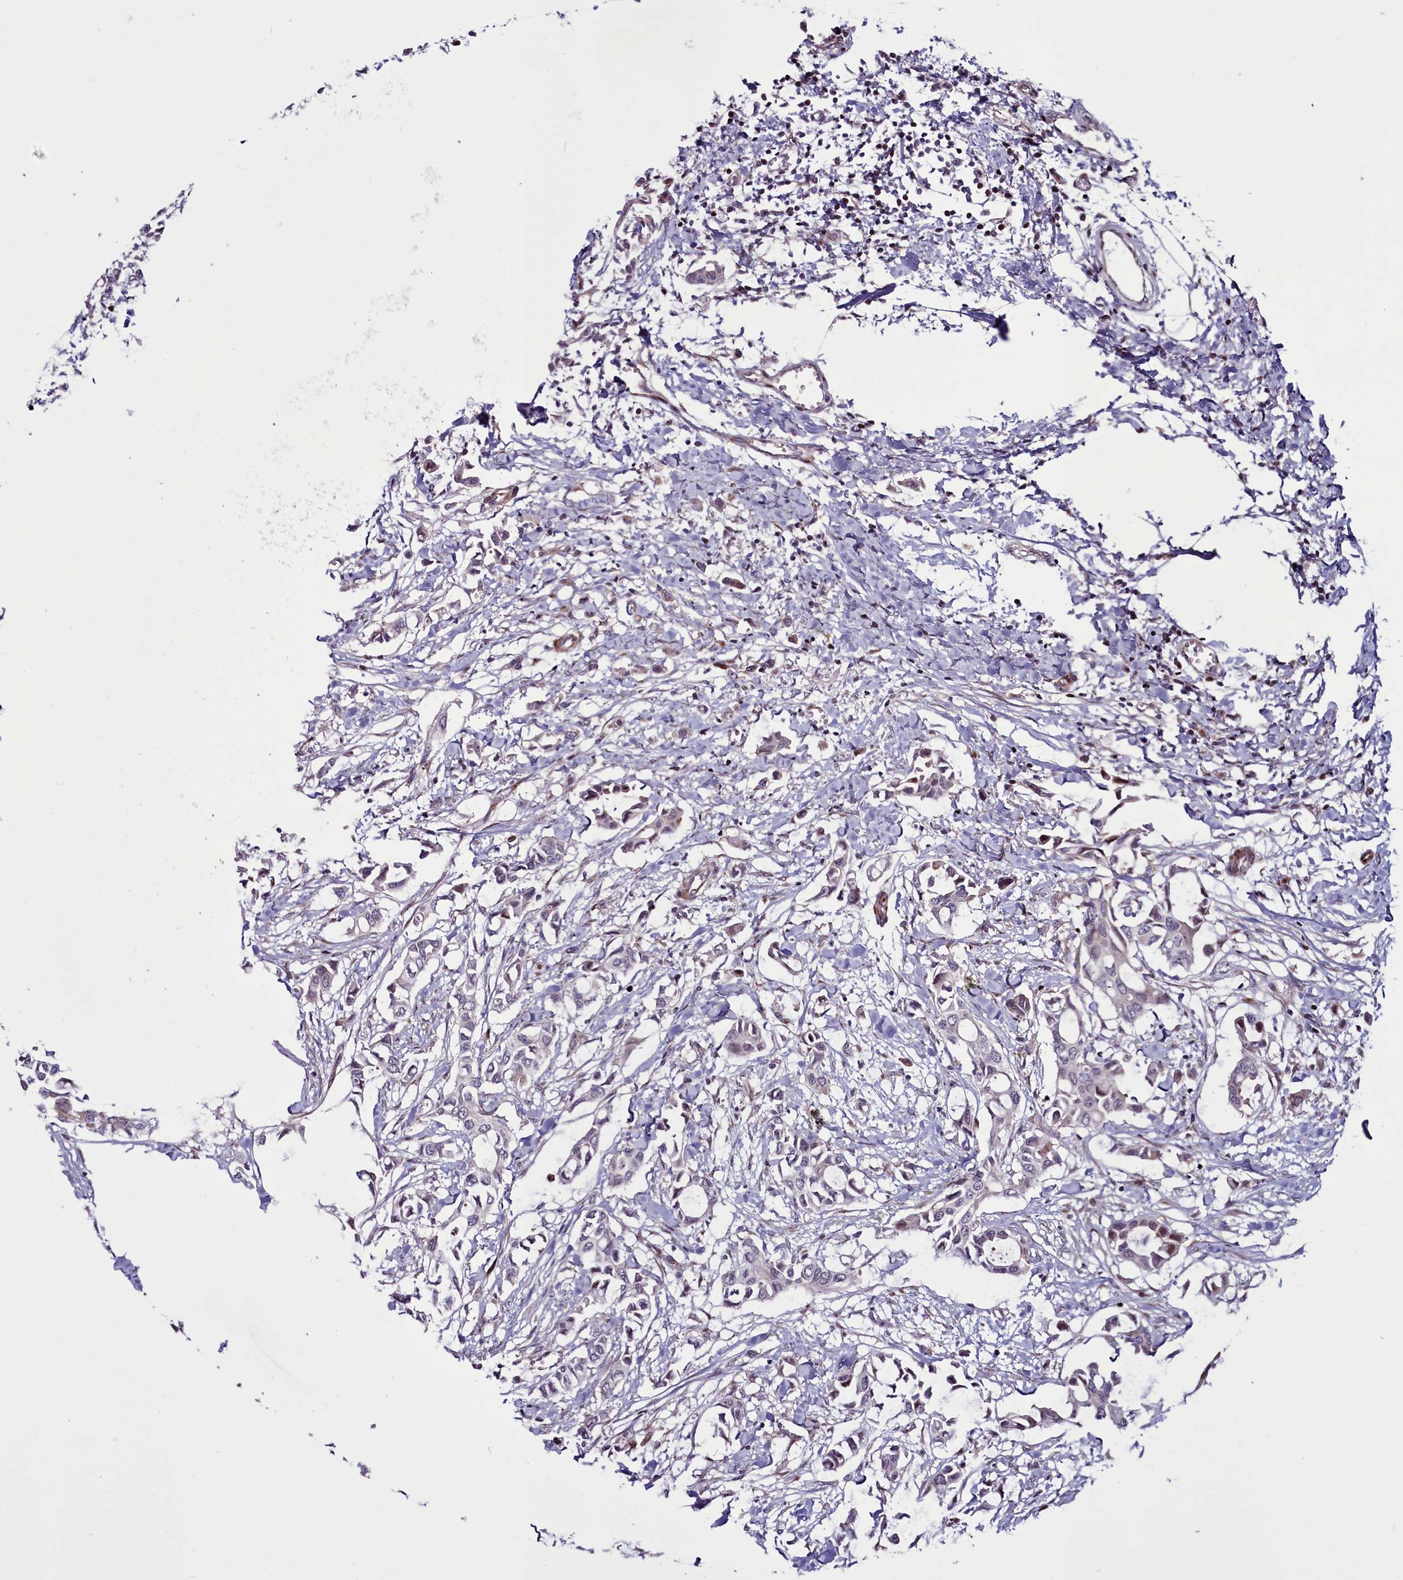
{"staining": {"intensity": "moderate", "quantity": "<25%", "location": "nuclear"}, "tissue": "breast cancer", "cell_type": "Tumor cells", "image_type": "cancer", "snomed": [{"axis": "morphology", "description": "Duct carcinoma"}, {"axis": "topography", "description": "Breast"}], "caption": "This image shows breast cancer (invasive ductal carcinoma) stained with immunohistochemistry to label a protein in brown. The nuclear of tumor cells show moderate positivity for the protein. Nuclei are counter-stained blue.", "gene": "WBP11", "patient": {"sex": "female", "age": 41}}